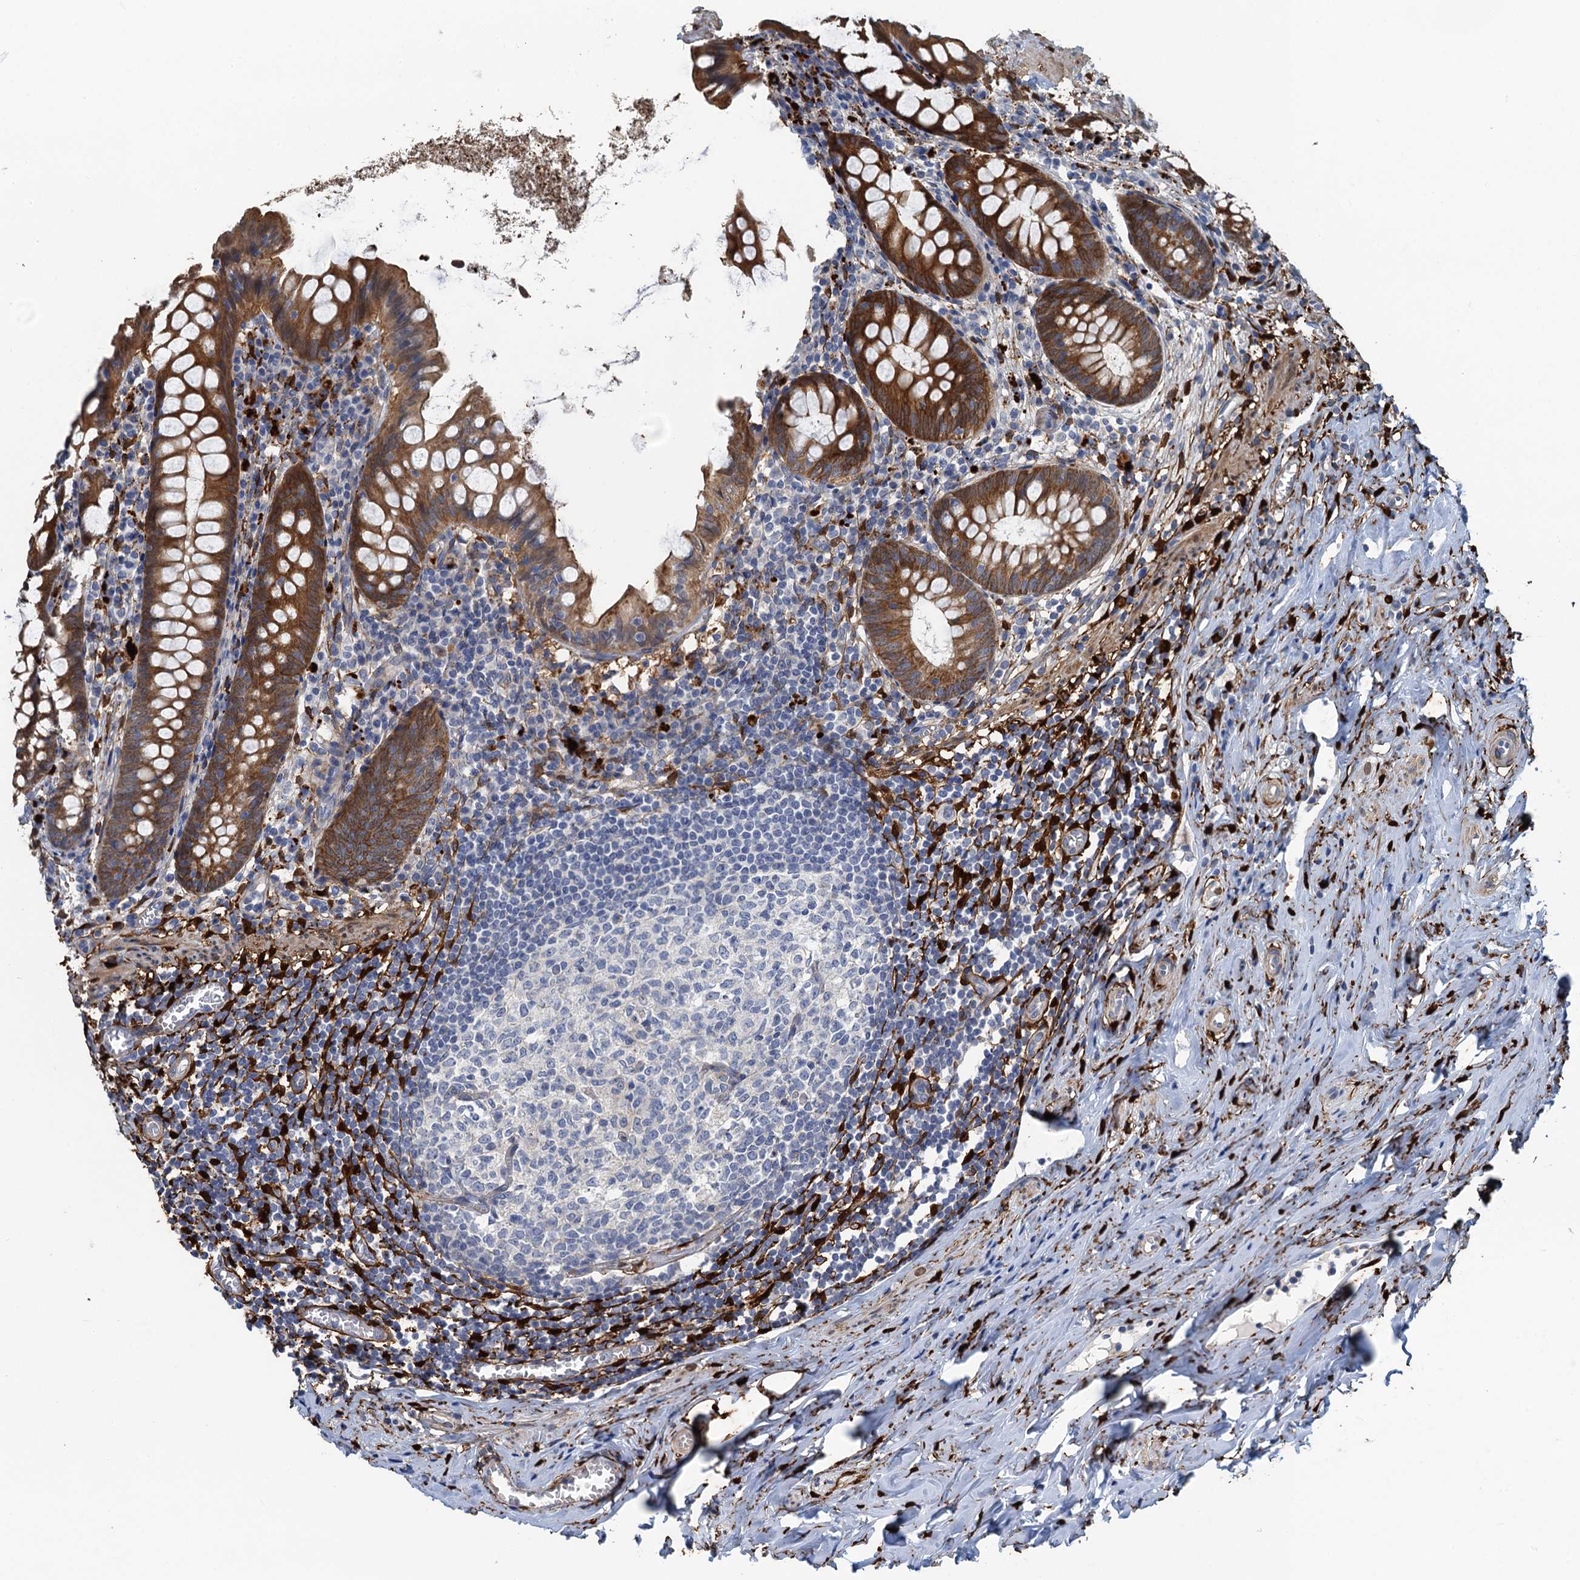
{"staining": {"intensity": "moderate", "quantity": ">75%", "location": "cytoplasmic/membranous"}, "tissue": "appendix", "cell_type": "Glandular cells", "image_type": "normal", "snomed": [{"axis": "morphology", "description": "Normal tissue, NOS"}, {"axis": "topography", "description": "Appendix"}], "caption": "Brown immunohistochemical staining in normal appendix demonstrates moderate cytoplasmic/membranous staining in approximately >75% of glandular cells. The staining is performed using DAB (3,3'-diaminobenzidine) brown chromogen to label protein expression. The nuclei are counter-stained blue using hematoxylin.", "gene": "POGLUT3", "patient": {"sex": "female", "age": 51}}